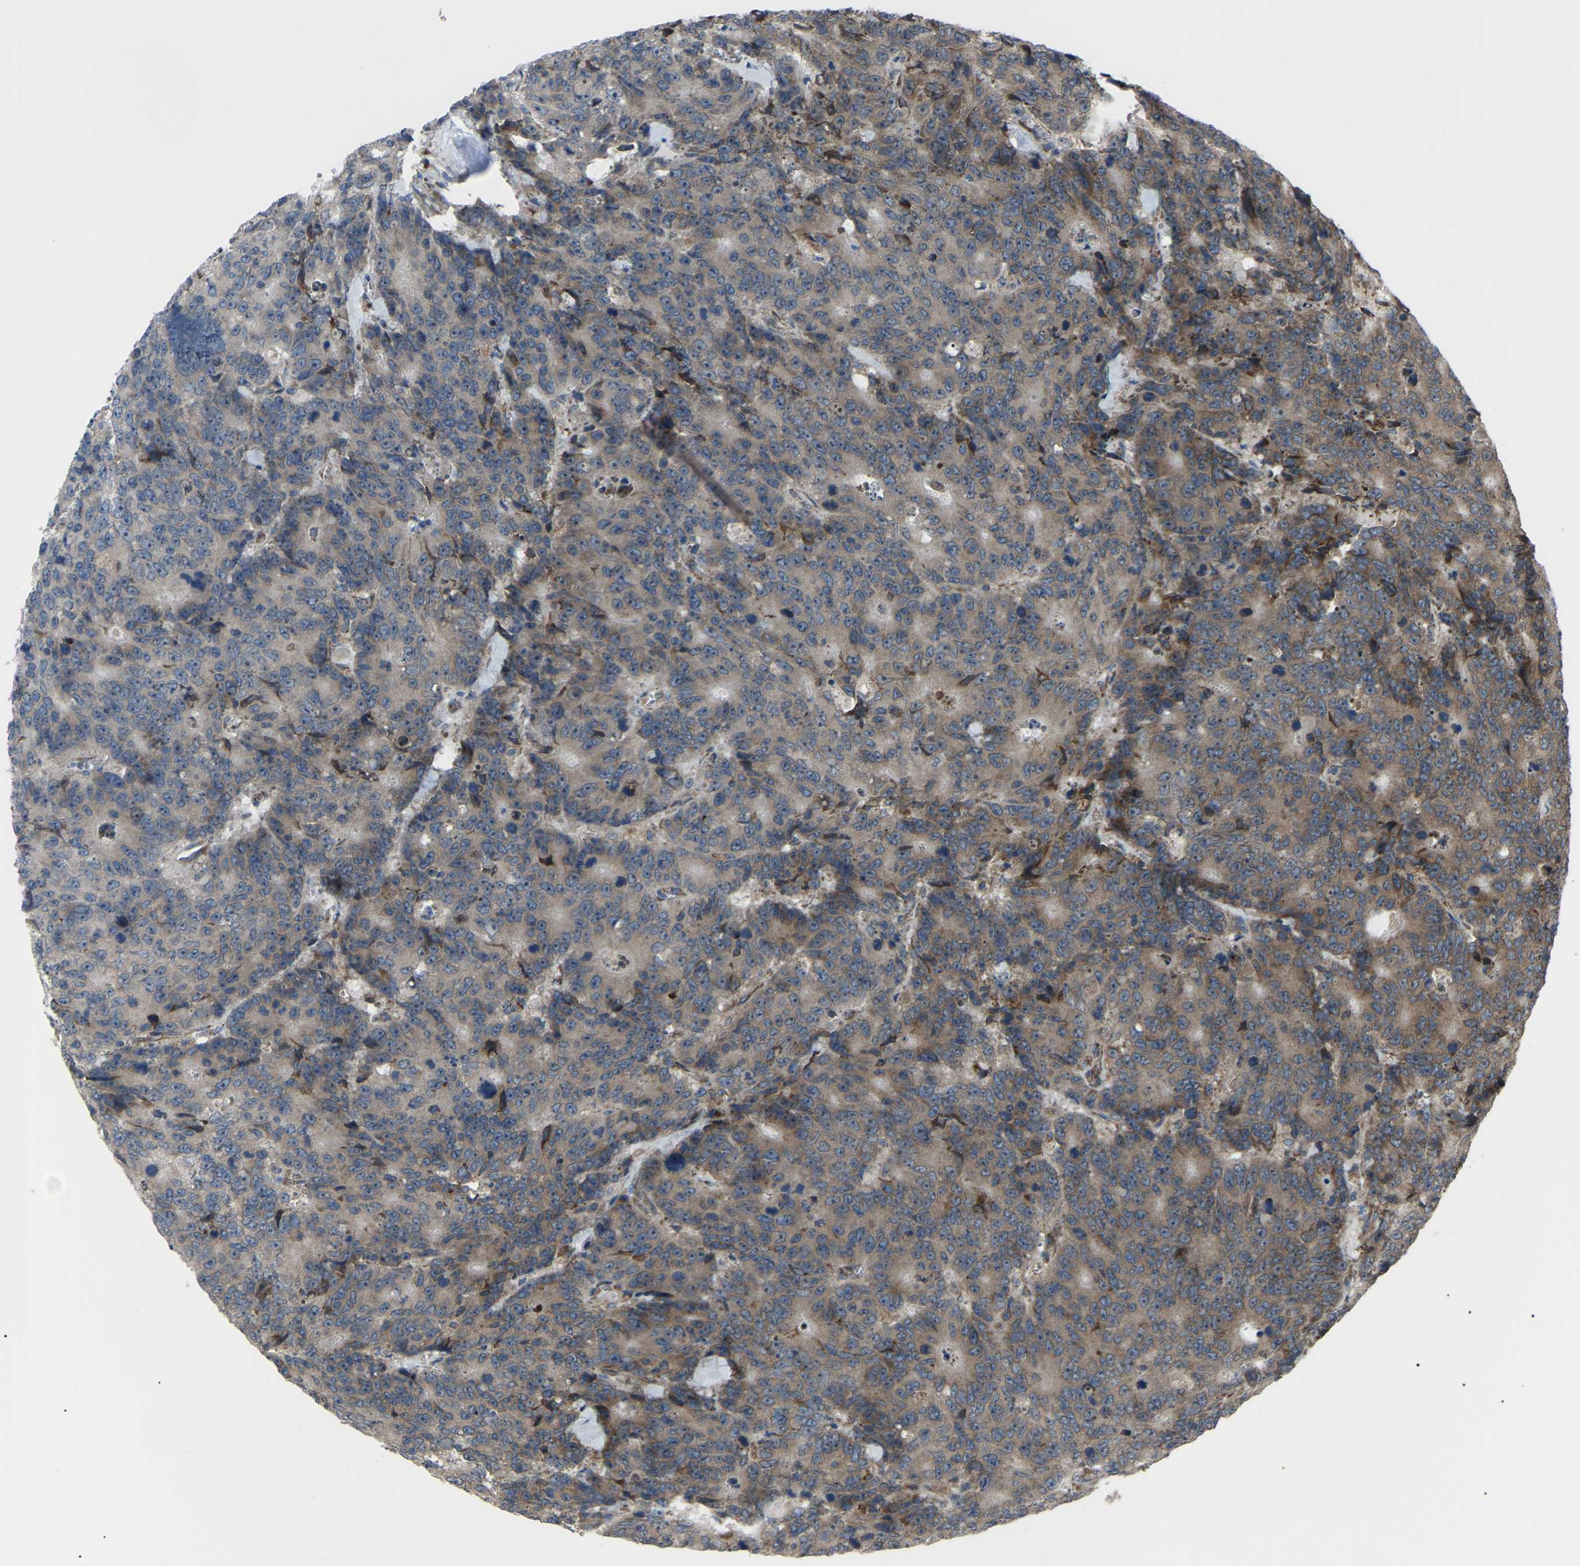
{"staining": {"intensity": "moderate", "quantity": "25%-75%", "location": "cytoplasmic/membranous"}, "tissue": "colorectal cancer", "cell_type": "Tumor cells", "image_type": "cancer", "snomed": [{"axis": "morphology", "description": "Adenocarcinoma, NOS"}, {"axis": "topography", "description": "Colon"}], "caption": "Immunohistochemistry photomicrograph of neoplastic tissue: human adenocarcinoma (colorectal) stained using IHC exhibits medium levels of moderate protein expression localized specifically in the cytoplasmic/membranous of tumor cells, appearing as a cytoplasmic/membranous brown color.", "gene": "AGO2", "patient": {"sex": "female", "age": 86}}